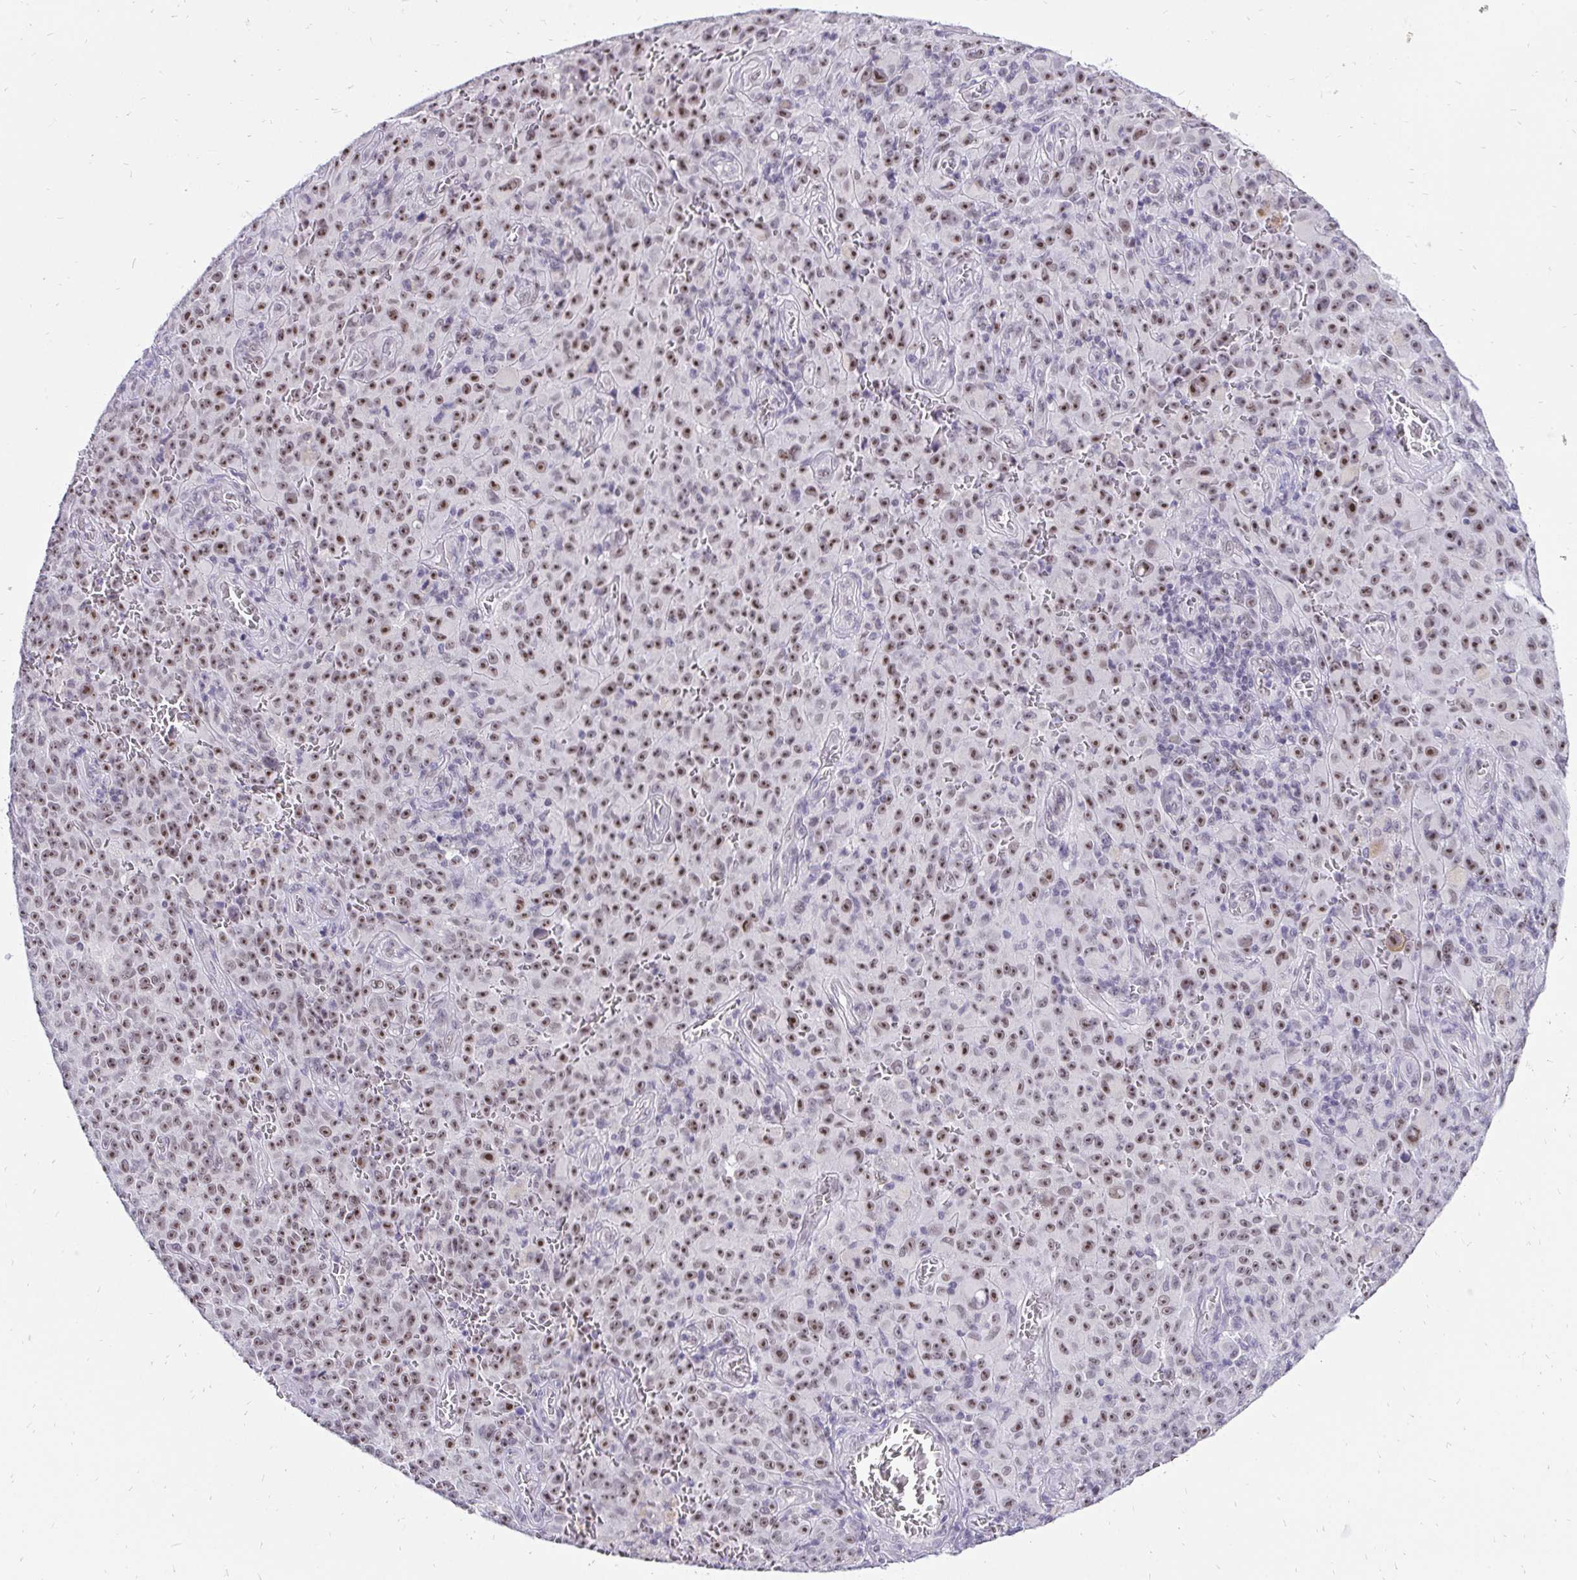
{"staining": {"intensity": "strong", "quantity": ">75%", "location": "nuclear"}, "tissue": "melanoma", "cell_type": "Tumor cells", "image_type": "cancer", "snomed": [{"axis": "morphology", "description": "Malignant melanoma, NOS"}, {"axis": "topography", "description": "Skin"}], "caption": "Immunohistochemical staining of malignant melanoma reveals strong nuclear protein expression in approximately >75% of tumor cells.", "gene": "ZNF860", "patient": {"sex": "female", "age": 82}}